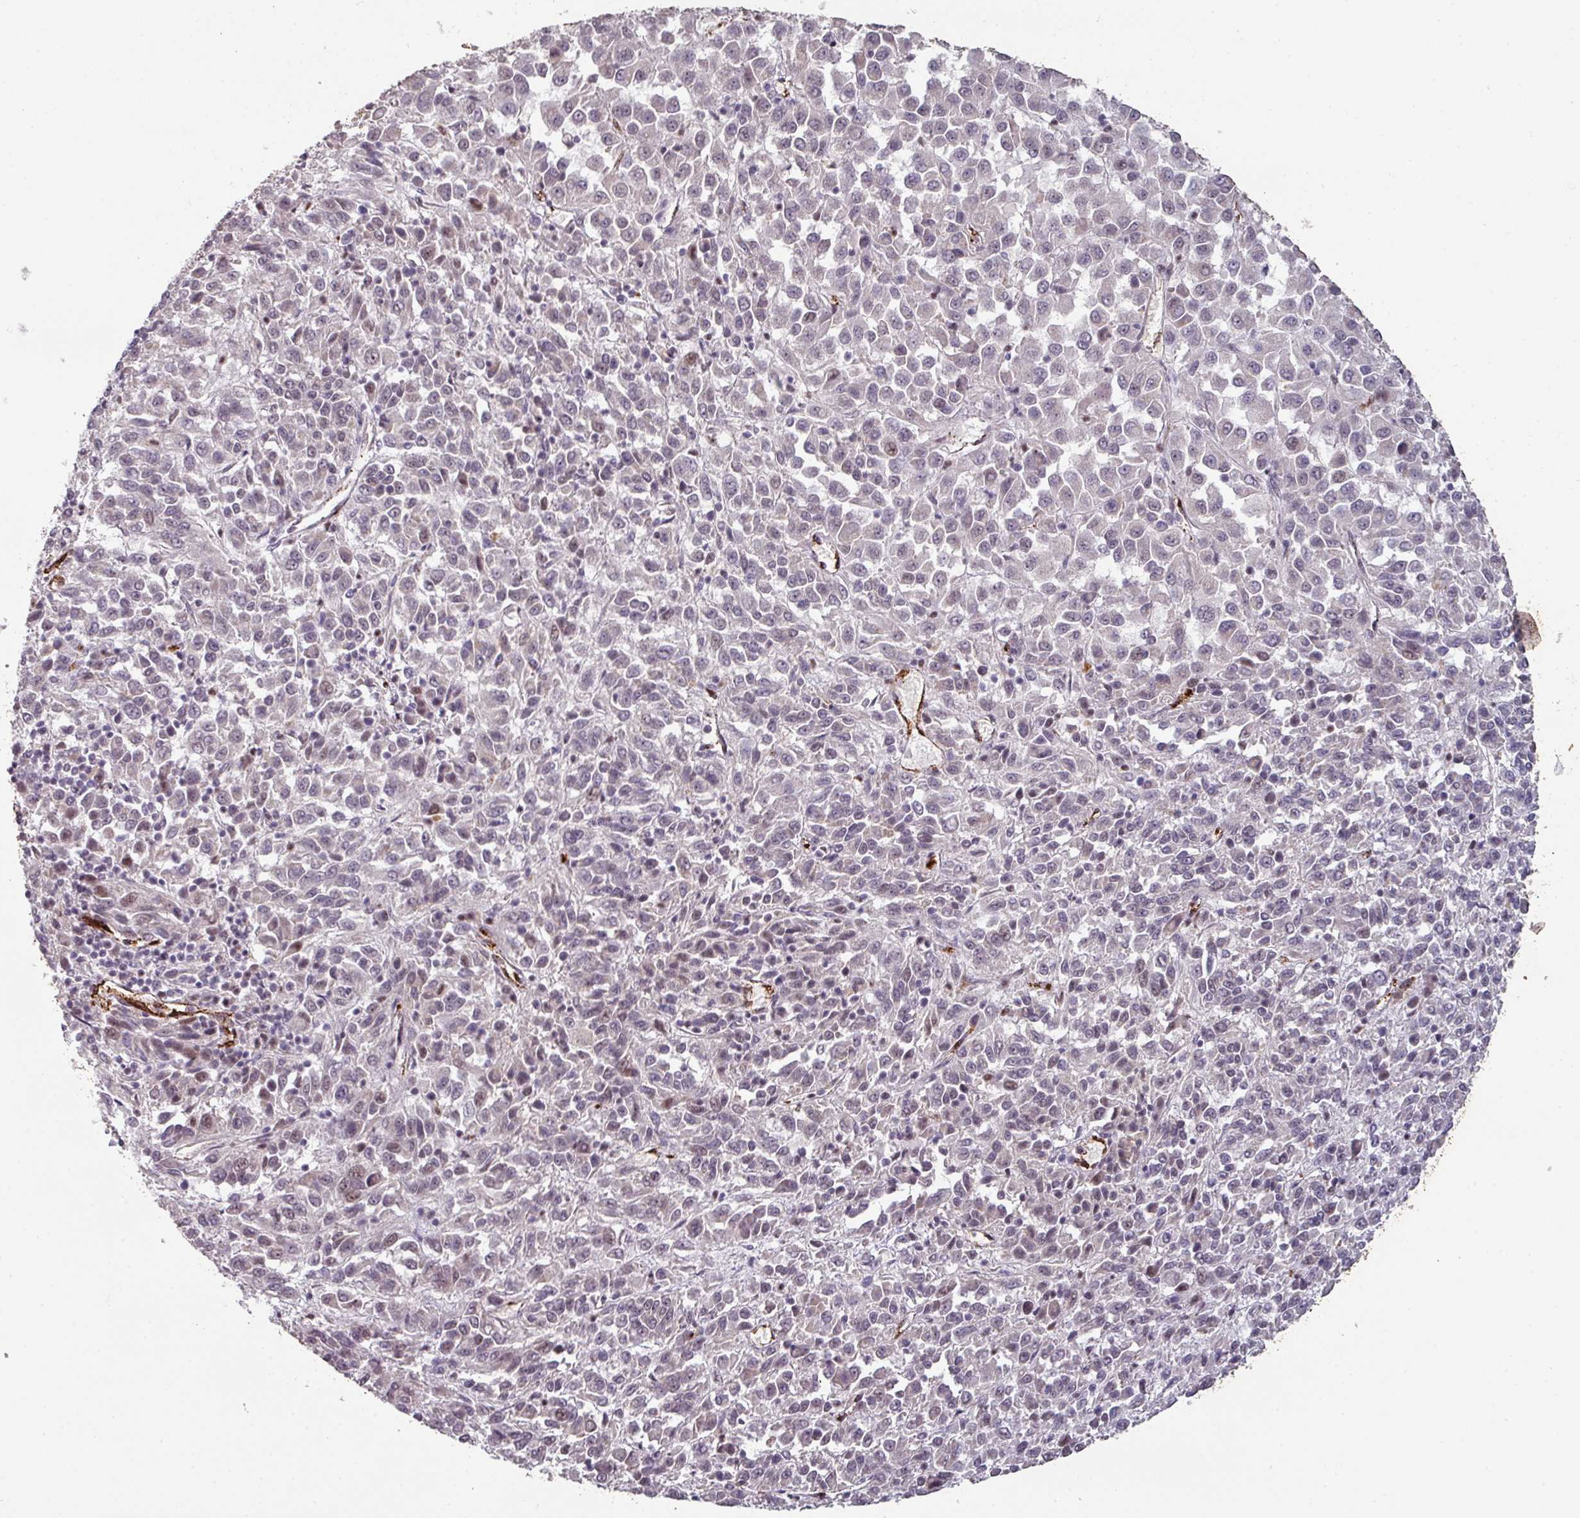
{"staining": {"intensity": "moderate", "quantity": "<25%", "location": "nuclear"}, "tissue": "melanoma", "cell_type": "Tumor cells", "image_type": "cancer", "snomed": [{"axis": "morphology", "description": "Malignant melanoma, Metastatic site"}, {"axis": "topography", "description": "Lung"}], "caption": "Protein staining by IHC shows moderate nuclear positivity in about <25% of tumor cells in melanoma. Using DAB (brown) and hematoxylin (blue) stains, captured at high magnification using brightfield microscopy.", "gene": "SIDT2", "patient": {"sex": "male", "age": 64}}